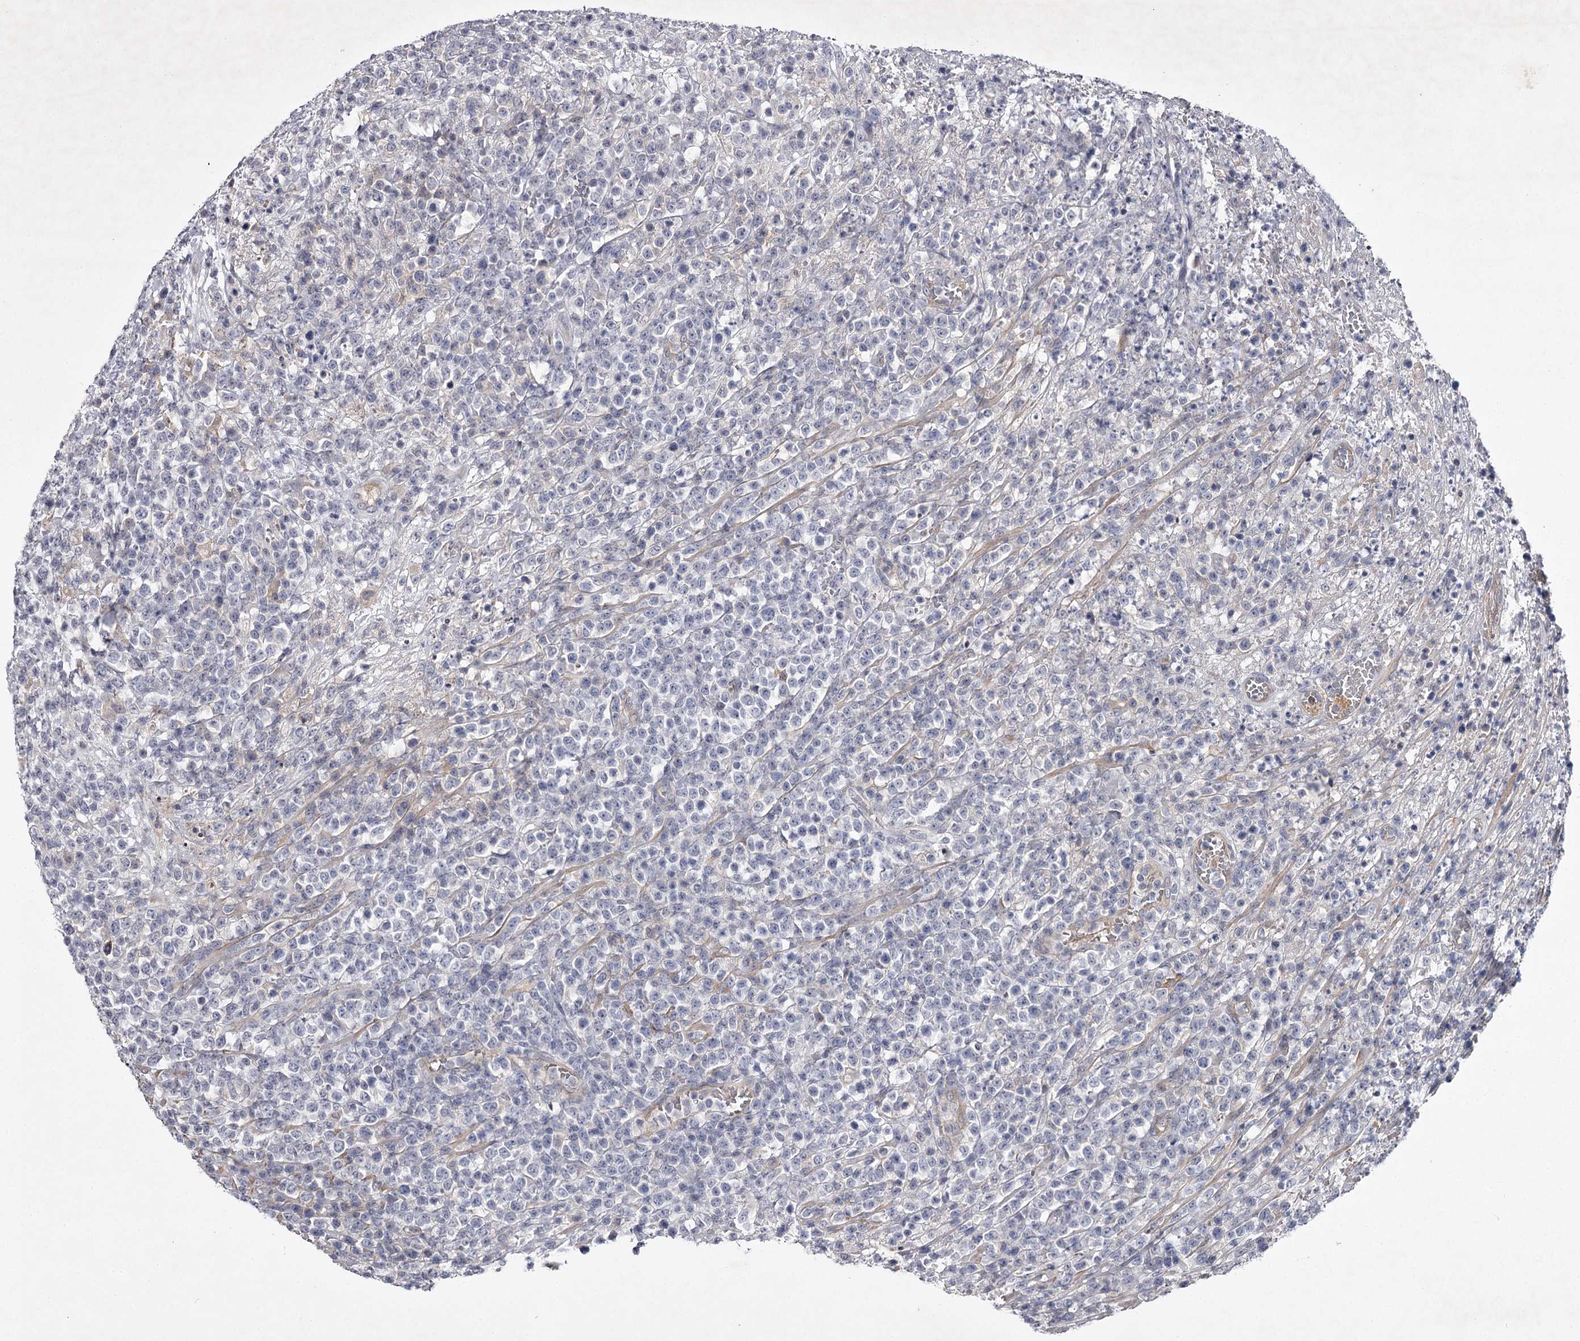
{"staining": {"intensity": "negative", "quantity": "none", "location": "none"}, "tissue": "lymphoma", "cell_type": "Tumor cells", "image_type": "cancer", "snomed": [{"axis": "morphology", "description": "Malignant lymphoma, non-Hodgkin's type, High grade"}, {"axis": "topography", "description": "Colon"}], "caption": "Immunohistochemistry photomicrograph of neoplastic tissue: high-grade malignant lymphoma, non-Hodgkin's type stained with DAB demonstrates no significant protein staining in tumor cells. (DAB immunohistochemistry (IHC) visualized using brightfield microscopy, high magnification).", "gene": "FDXACB1", "patient": {"sex": "female", "age": 53}}